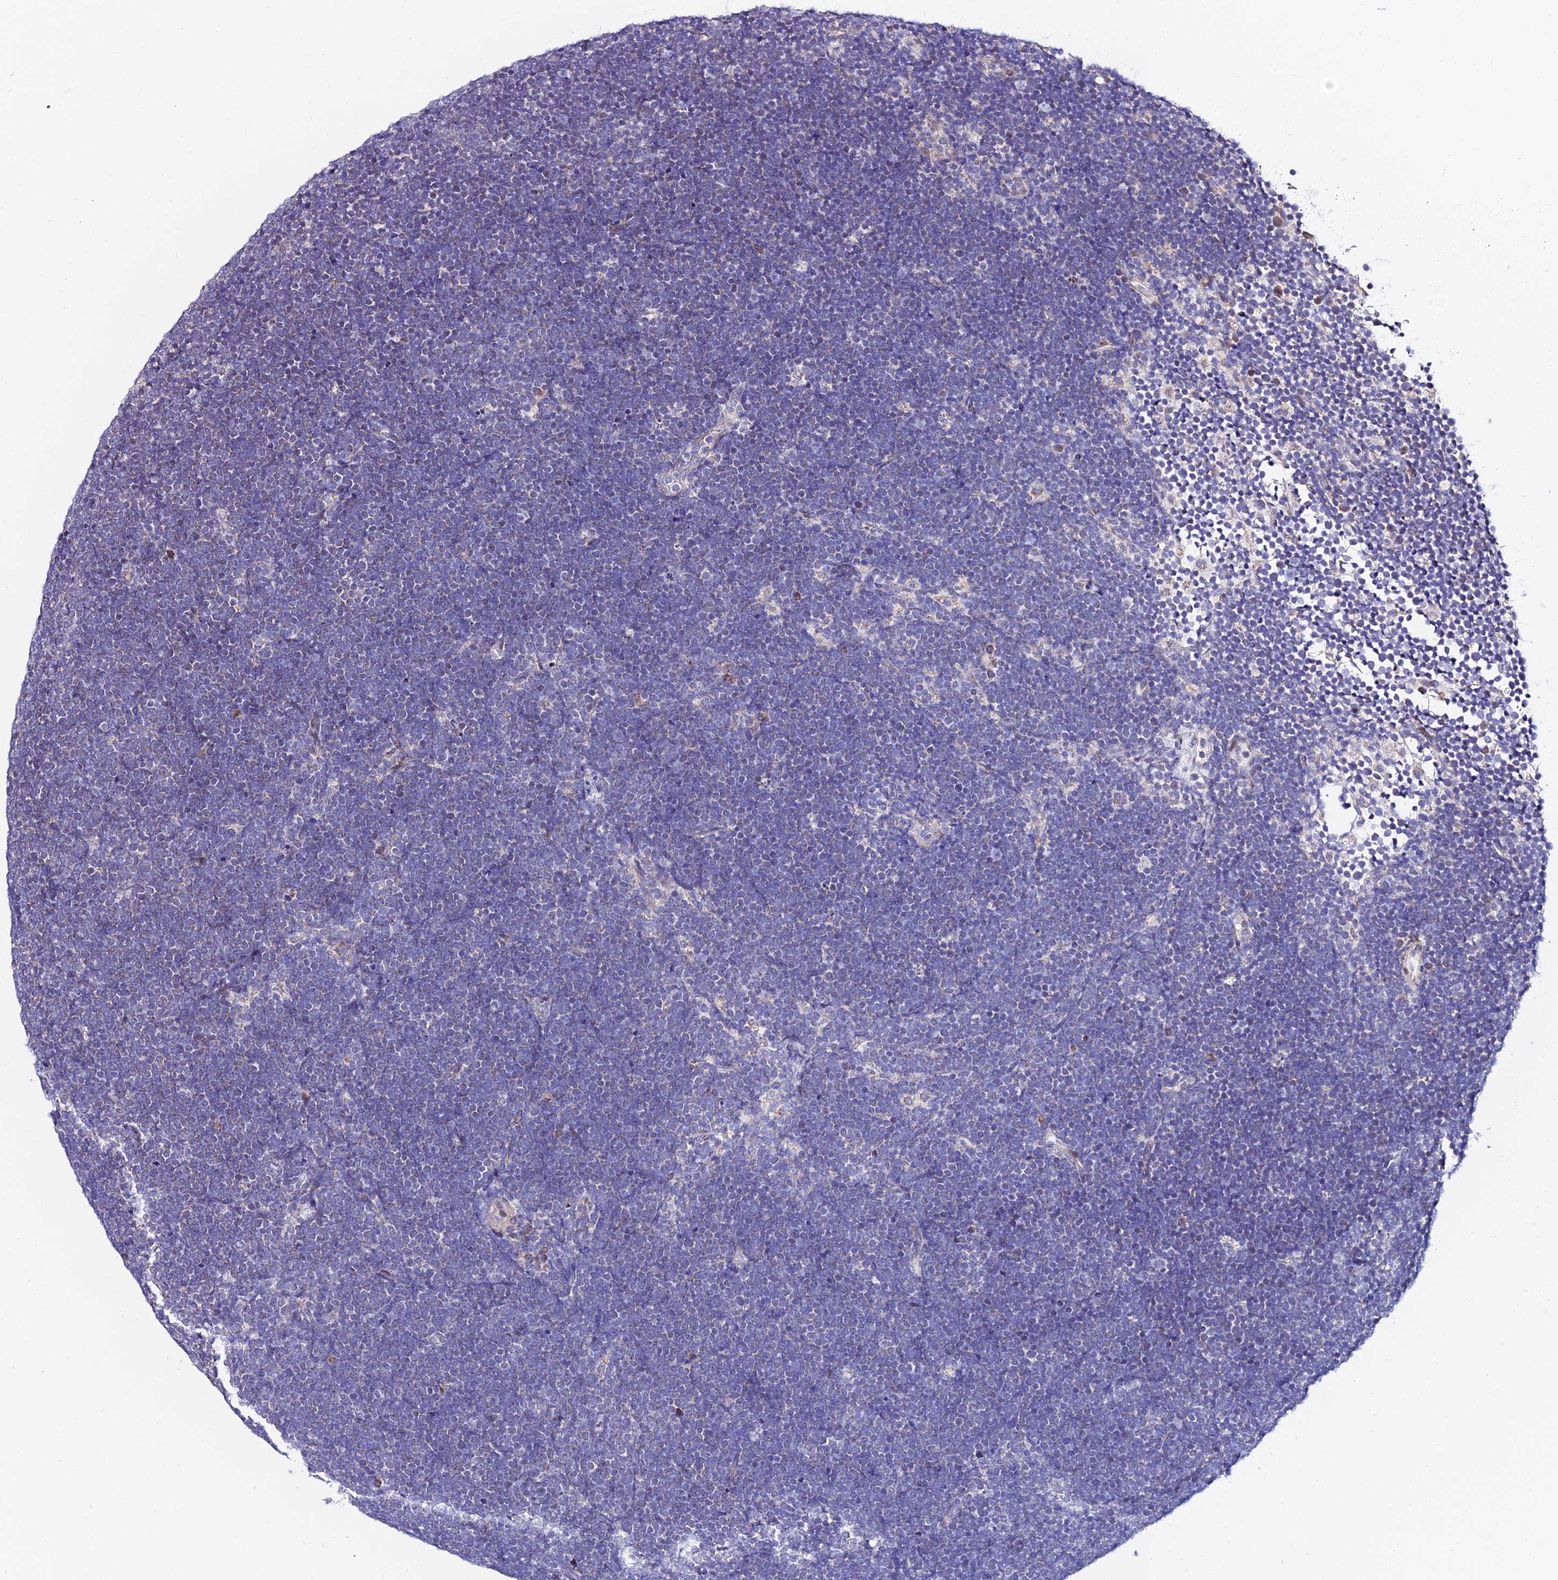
{"staining": {"intensity": "negative", "quantity": "none", "location": "none"}, "tissue": "lymphoma", "cell_type": "Tumor cells", "image_type": "cancer", "snomed": [{"axis": "morphology", "description": "Malignant lymphoma, non-Hodgkin's type, High grade"}, {"axis": "topography", "description": "Lymph node"}], "caption": "DAB immunohistochemical staining of human high-grade malignant lymphoma, non-Hodgkin's type displays no significant positivity in tumor cells.", "gene": "ATP5PB", "patient": {"sex": "male", "age": 13}}